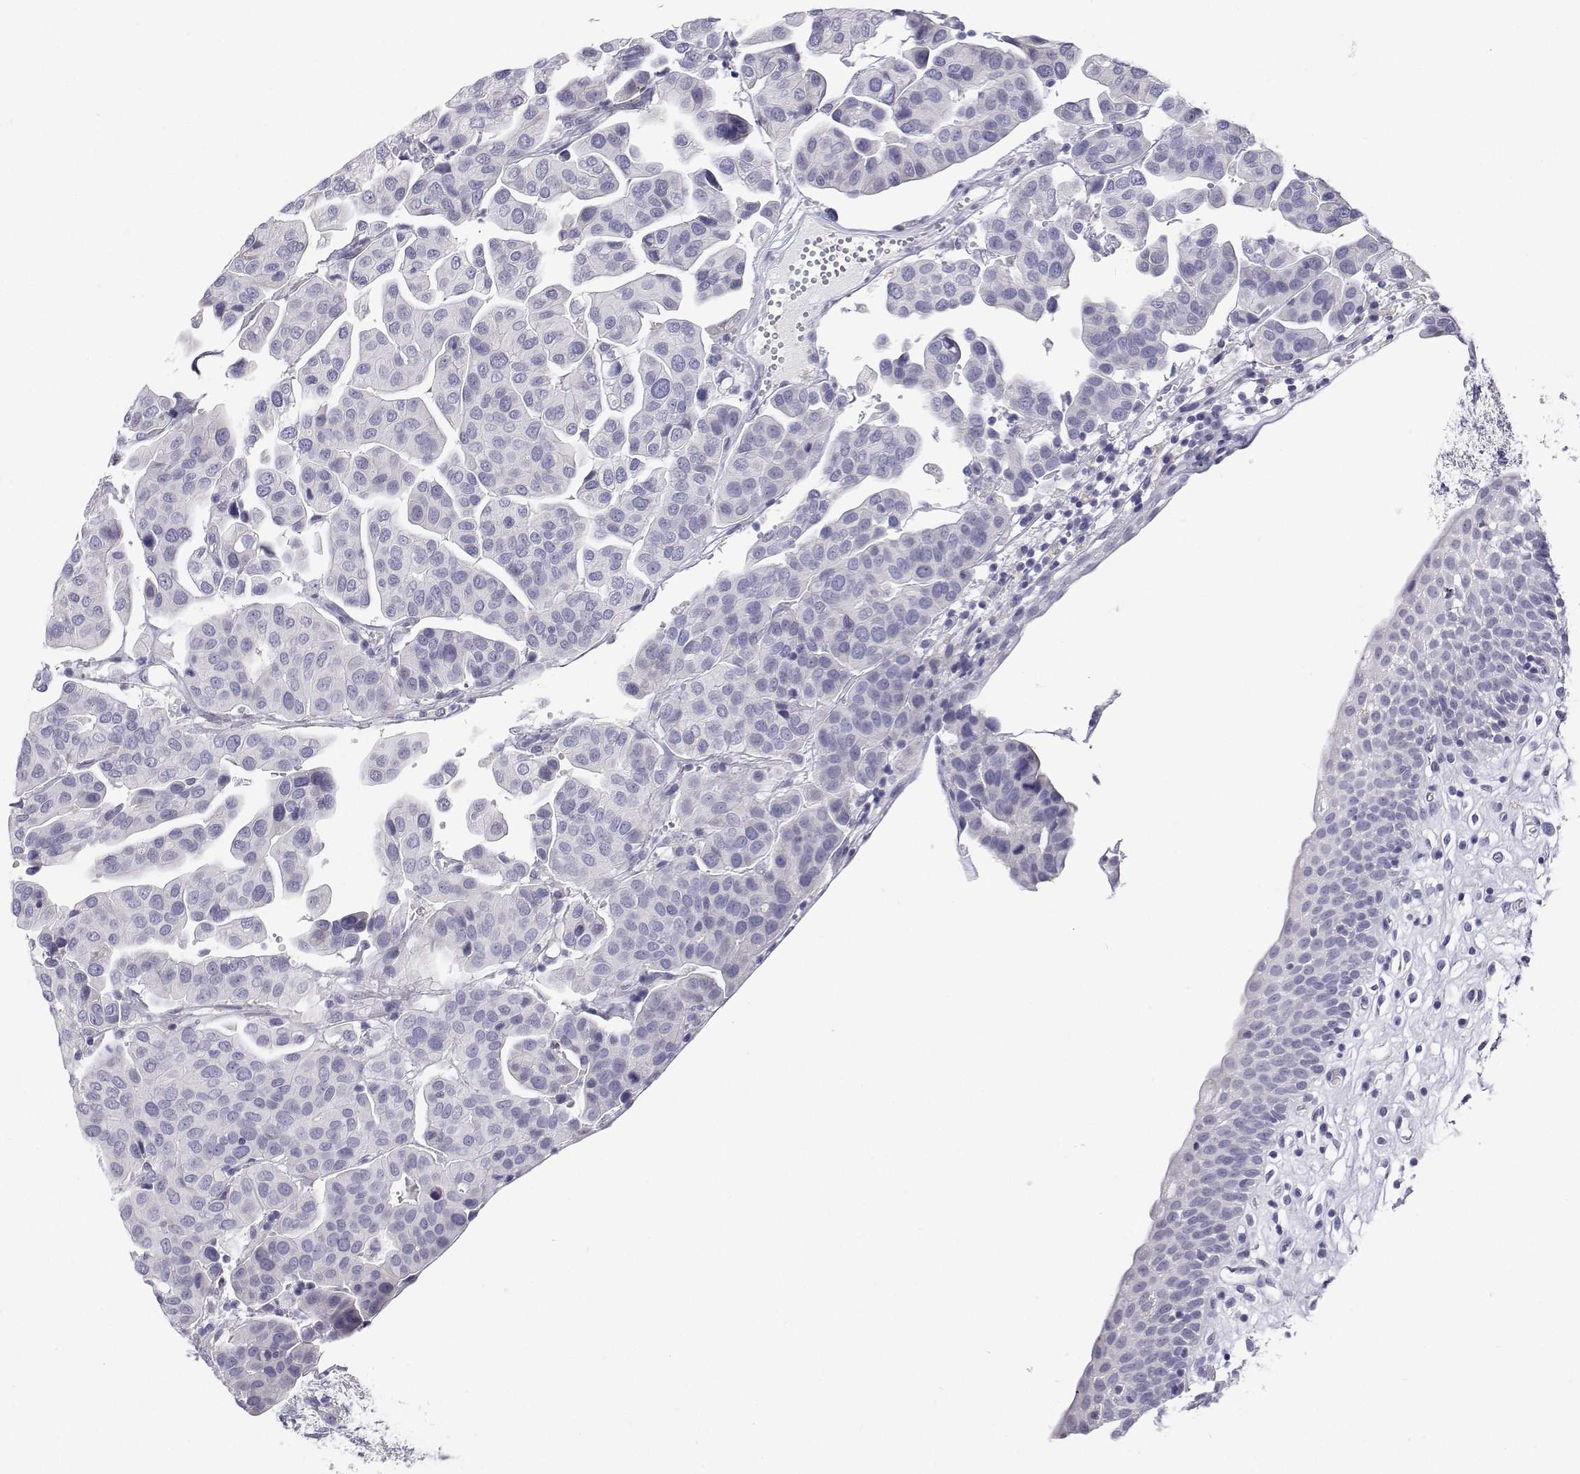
{"staining": {"intensity": "negative", "quantity": "none", "location": "none"}, "tissue": "renal cancer", "cell_type": "Tumor cells", "image_type": "cancer", "snomed": [{"axis": "morphology", "description": "Adenocarcinoma, NOS"}, {"axis": "topography", "description": "Urinary bladder"}], "caption": "This image is of renal cancer (adenocarcinoma) stained with immunohistochemistry (IHC) to label a protein in brown with the nuclei are counter-stained blue. There is no expression in tumor cells.", "gene": "TTN", "patient": {"sex": "male", "age": 61}}